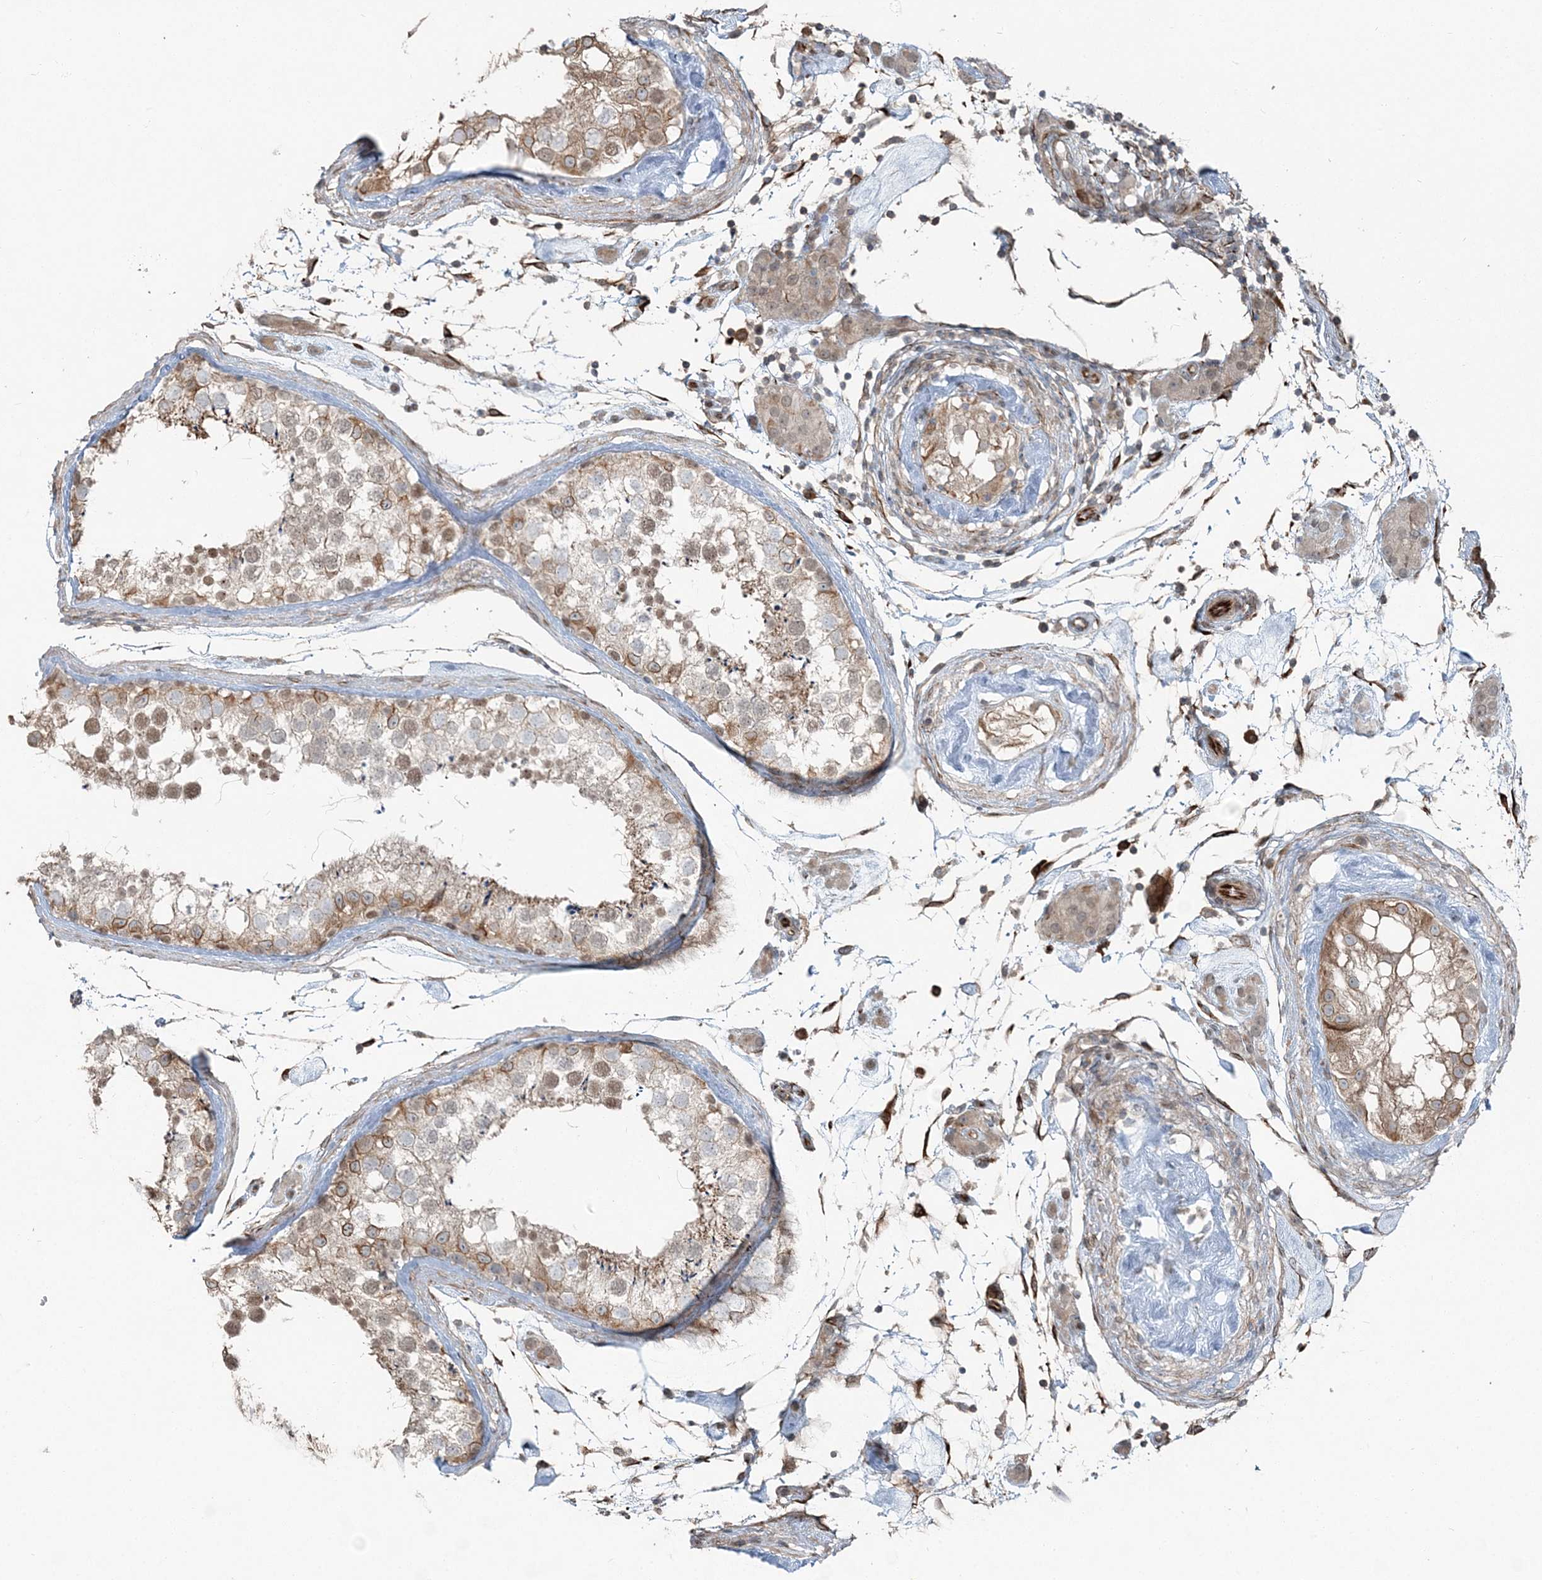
{"staining": {"intensity": "moderate", "quantity": "25%-75%", "location": "cytoplasmic/membranous,nuclear"}, "tissue": "testis", "cell_type": "Cells in seminiferous ducts", "image_type": "normal", "snomed": [{"axis": "morphology", "description": "Normal tissue, NOS"}, {"axis": "topography", "description": "Testis"}], "caption": "A brown stain highlights moderate cytoplasmic/membranous,nuclear positivity of a protein in cells in seminiferous ducts of unremarkable testis. Ihc stains the protein of interest in brown and the nuclei are stained blue.", "gene": "FBXL17", "patient": {"sex": "male", "age": 46}}